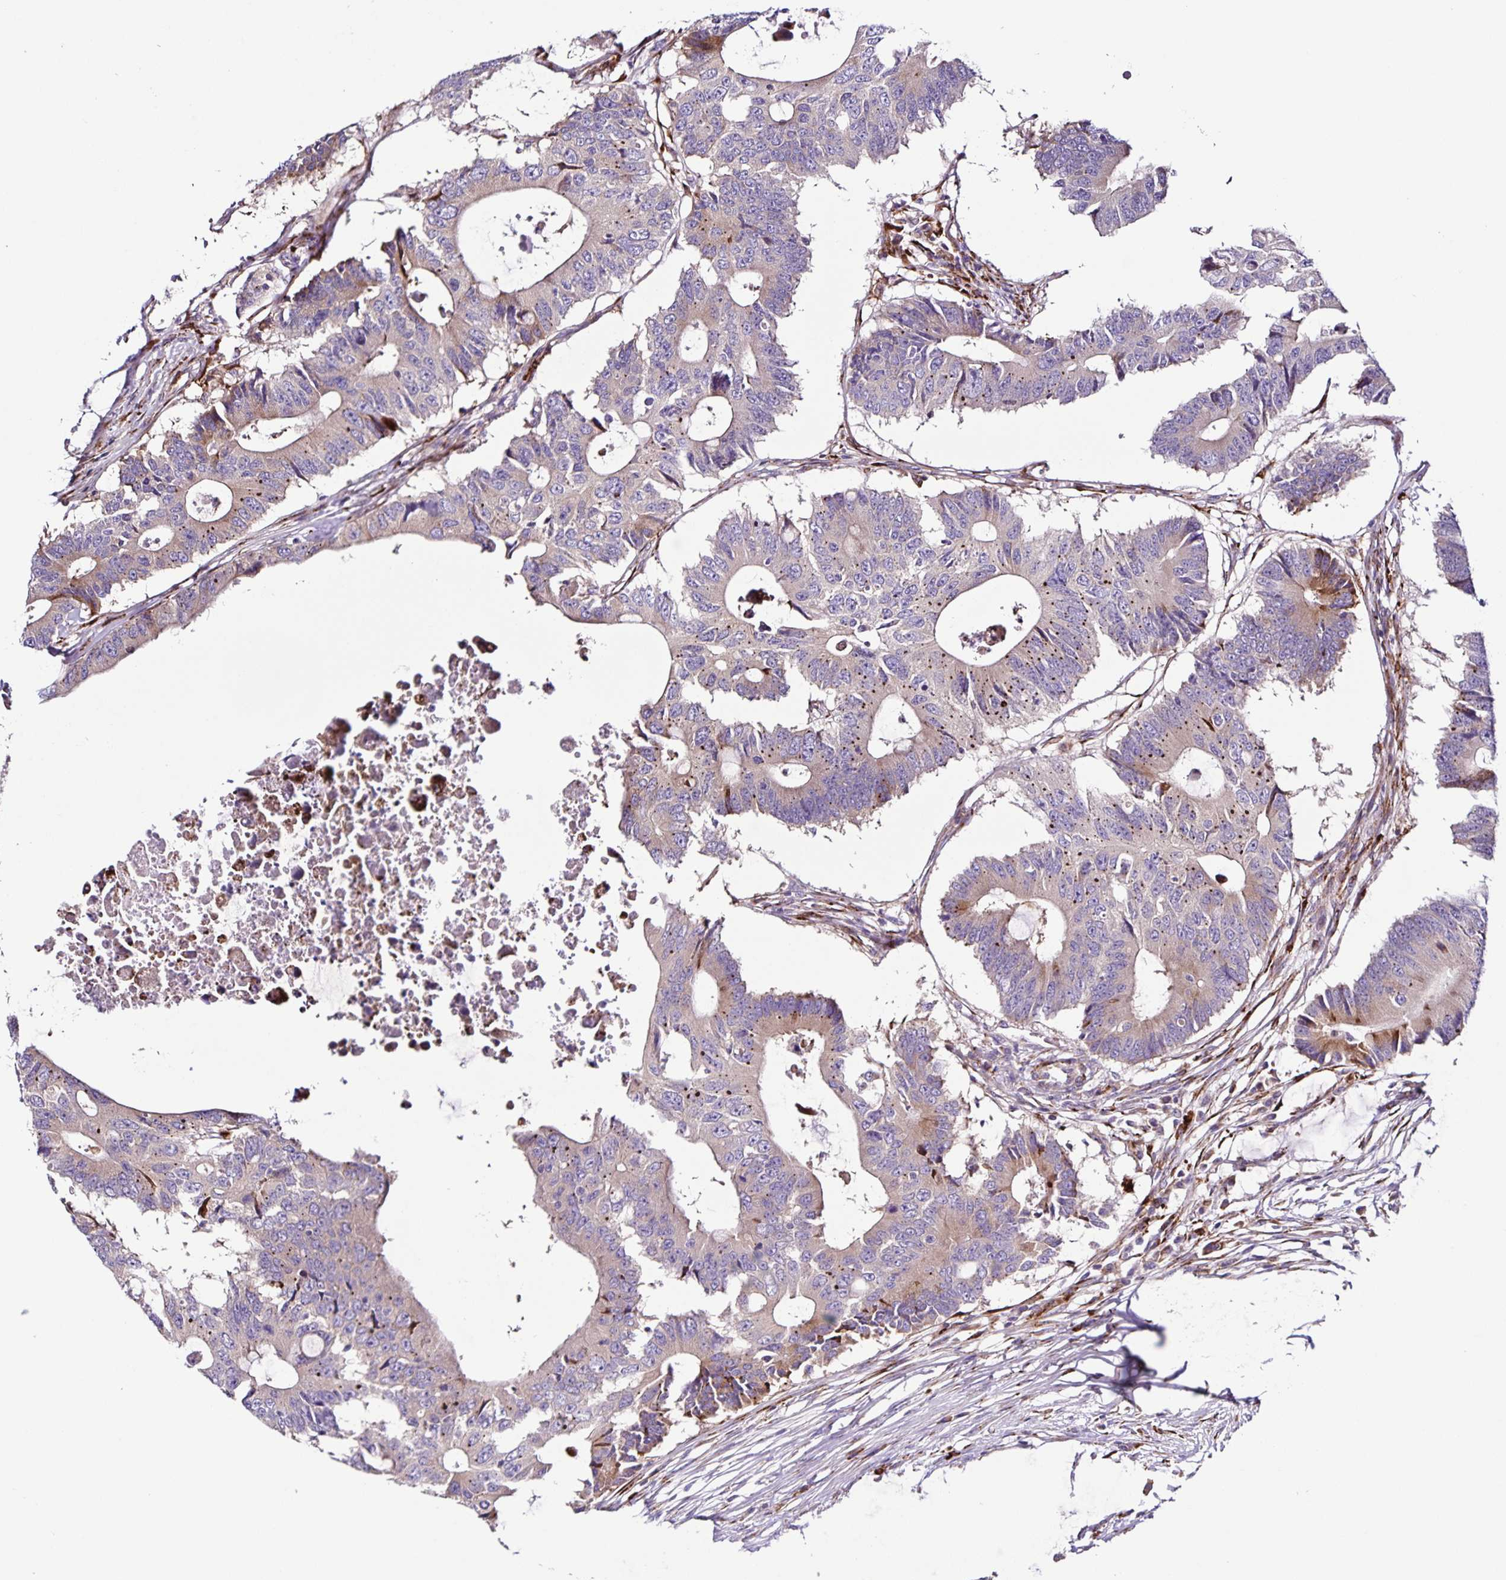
{"staining": {"intensity": "weak", "quantity": "25%-75%", "location": "cytoplasmic/membranous"}, "tissue": "colorectal cancer", "cell_type": "Tumor cells", "image_type": "cancer", "snomed": [{"axis": "morphology", "description": "Adenocarcinoma, NOS"}, {"axis": "topography", "description": "Colon"}], "caption": "Colorectal cancer (adenocarcinoma) stained with a brown dye shows weak cytoplasmic/membranous positive staining in about 25%-75% of tumor cells.", "gene": "OSBPL5", "patient": {"sex": "male", "age": 71}}